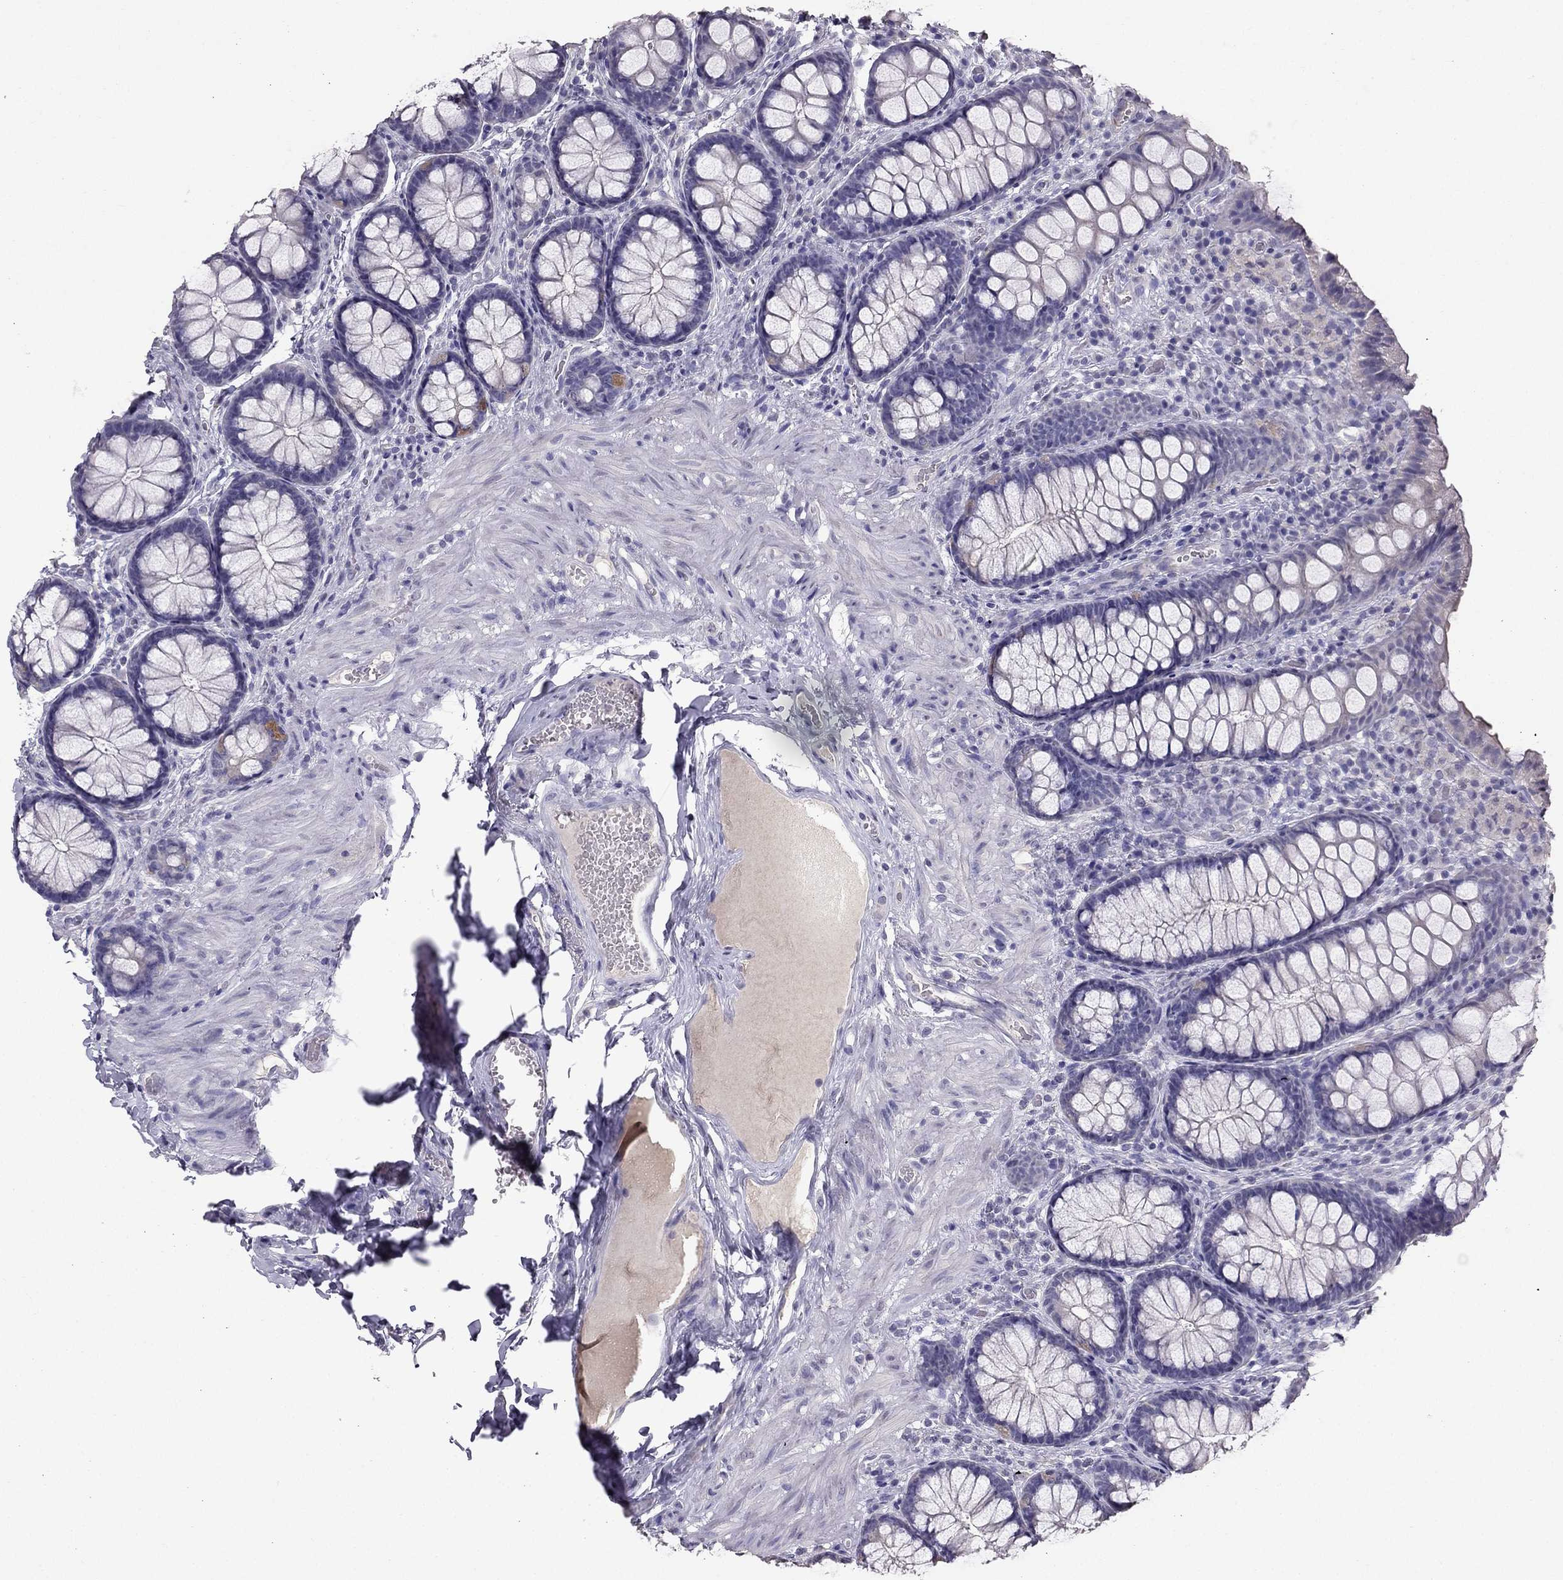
{"staining": {"intensity": "negative", "quantity": "none", "location": "none"}, "tissue": "colon", "cell_type": "Endothelial cells", "image_type": "normal", "snomed": [{"axis": "morphology", "description": "Normal tissue, NOS"}, {"axis": "topography", "description": "Colon"}], "caption": "Protein analysis of normal colon reveals no significant staining in endothelial cells.", "gene": "ARHGAP11A", "patient": {"sex": "female", "age": 86}}